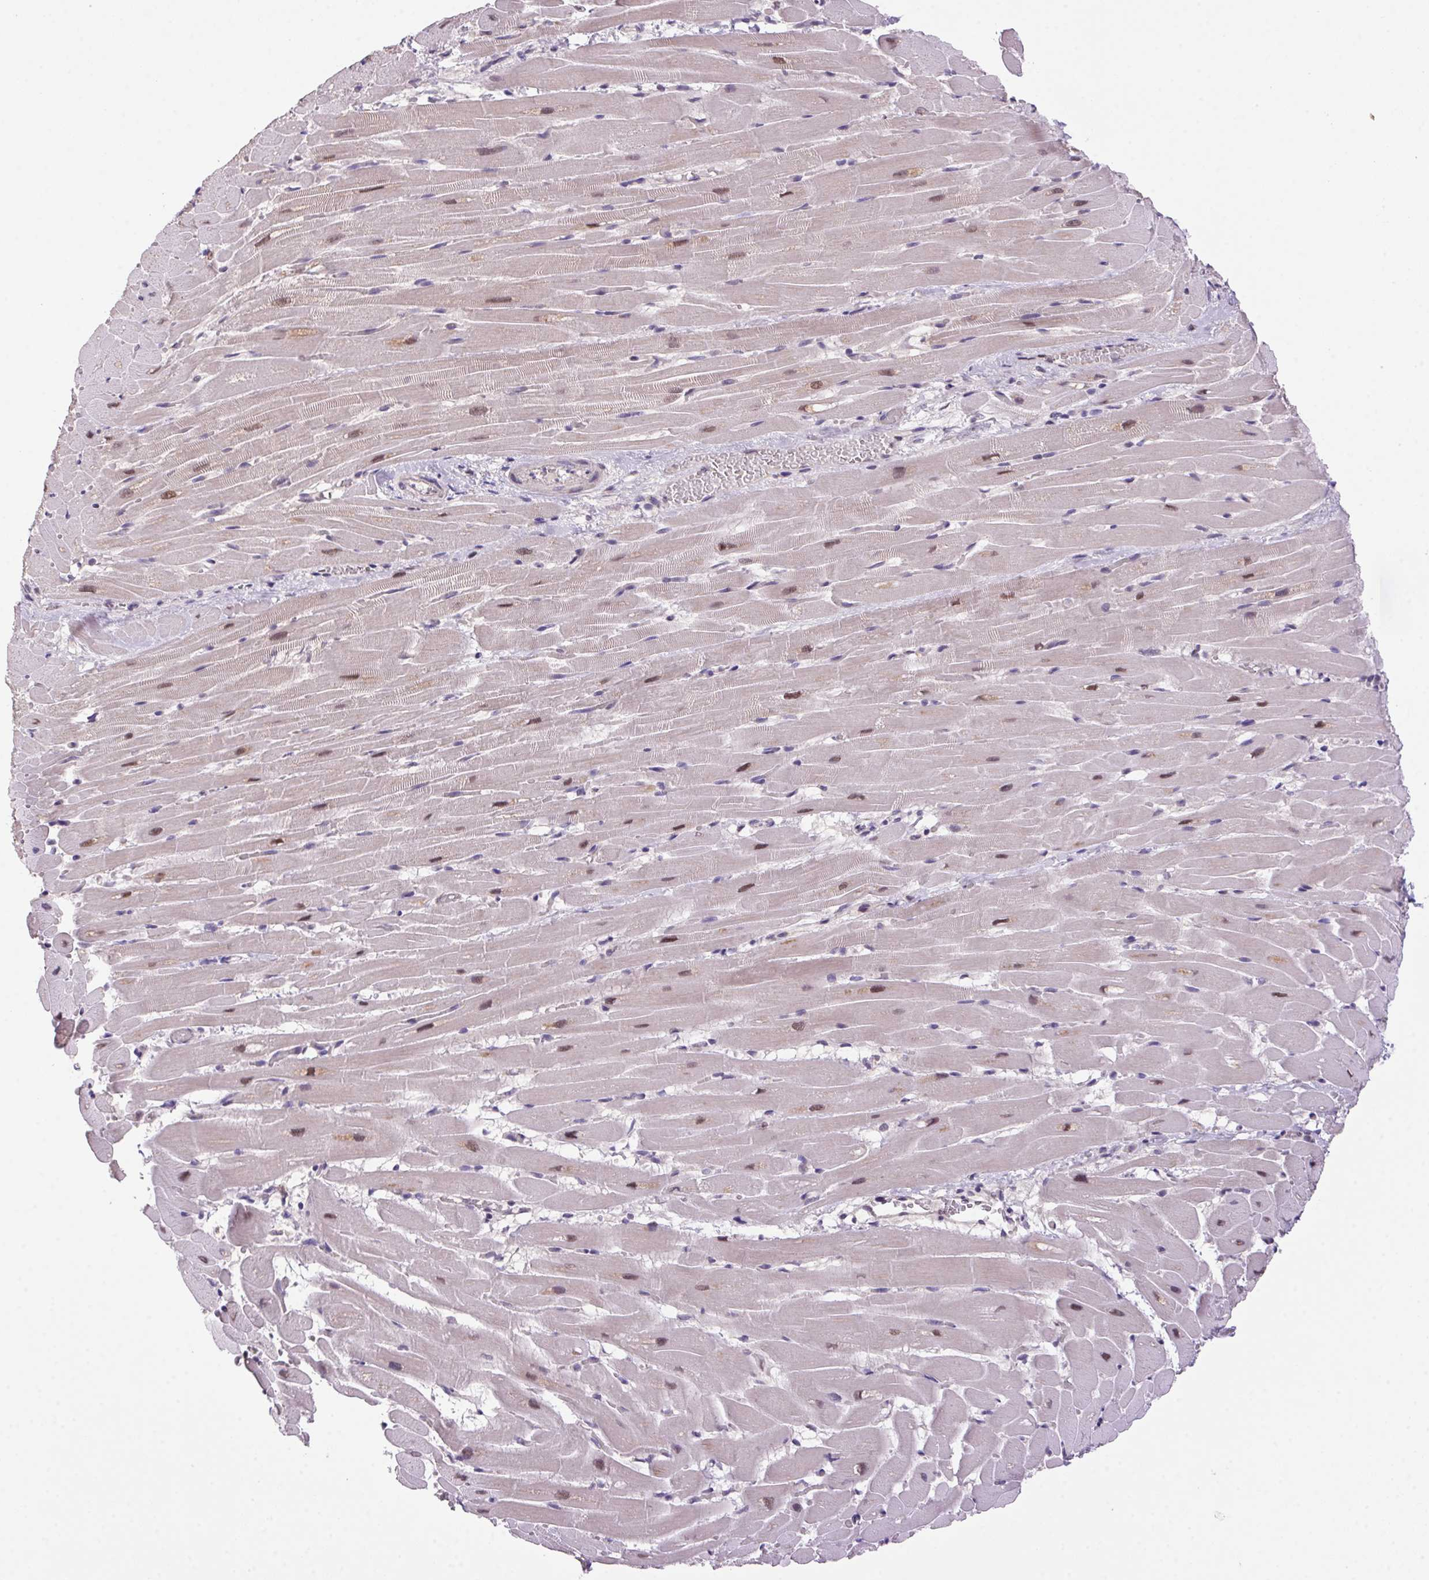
{"staining": {"intensity": "weak", "quantity": "<25%", "location": "cytoplasmic/membranous,nuclear"}, "tissue": "heart muscle", "cell_type": "Cardiomyocytes", "image_type": "normal", "snomed": [{"axis": "morphology", "description": "Normal tissue, NOS"}, {"axis": "topography", "description": "Heart"}], "caption": "Image shows no protein expression in cardiomyocytes of normal heart muscle.", "gene": "AKR1E2", "patient": {"sex": "male", "age": 37}}